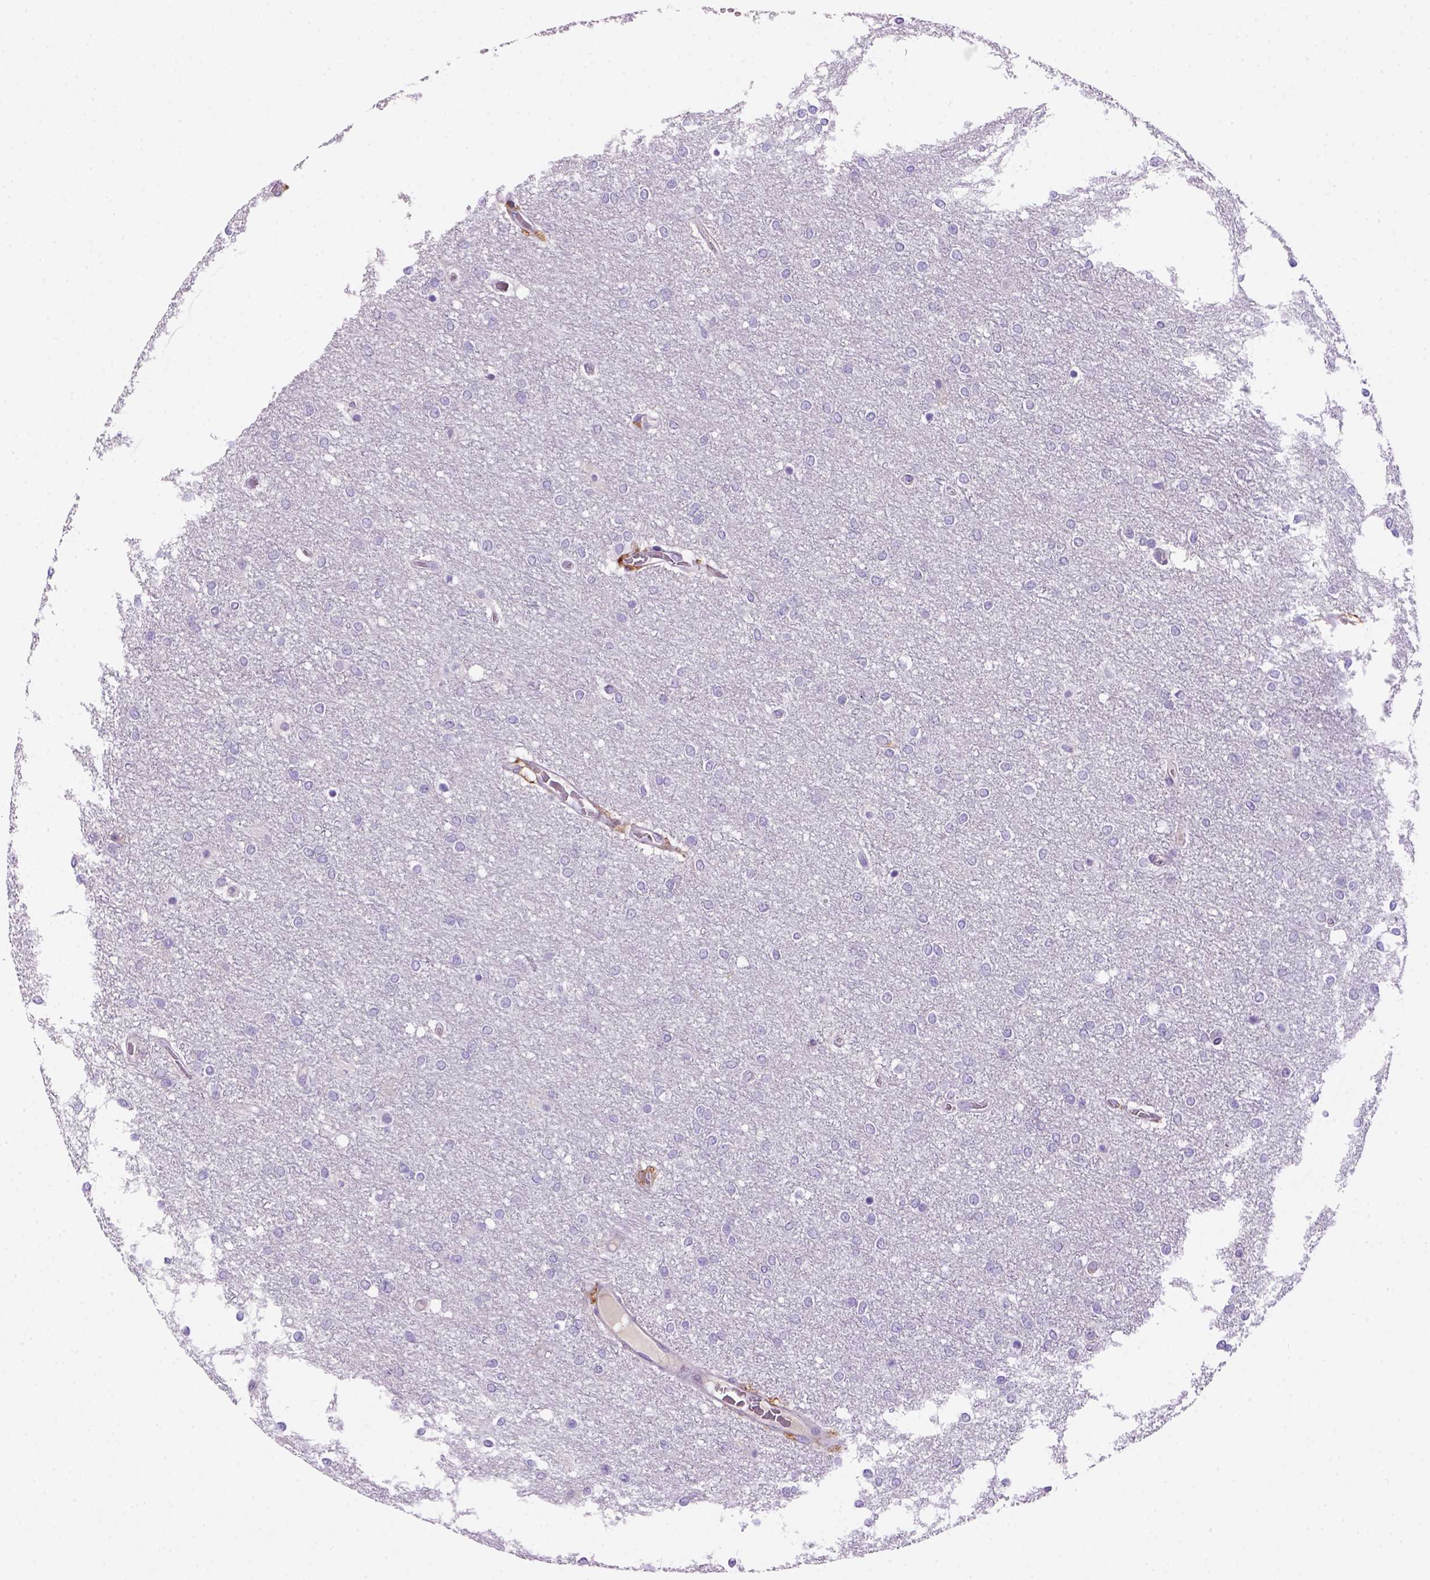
{"staining": {"intensity": "negative", "quantity": "none", "location": "none"}, "tissue": "glioma", "cell_type": "Tumor cells", "image_type": "cancer", "snomed": [{"axis": "morphology", "description": "Glioma, malignant, High grade"}, {"axis": "topography", "description": "Brain"}], "caption": "A photomicrograph of human glioma is negative for staining in tumor cells.", "gene": "CD14", "patient": {"sex": "female", "age": 61}}